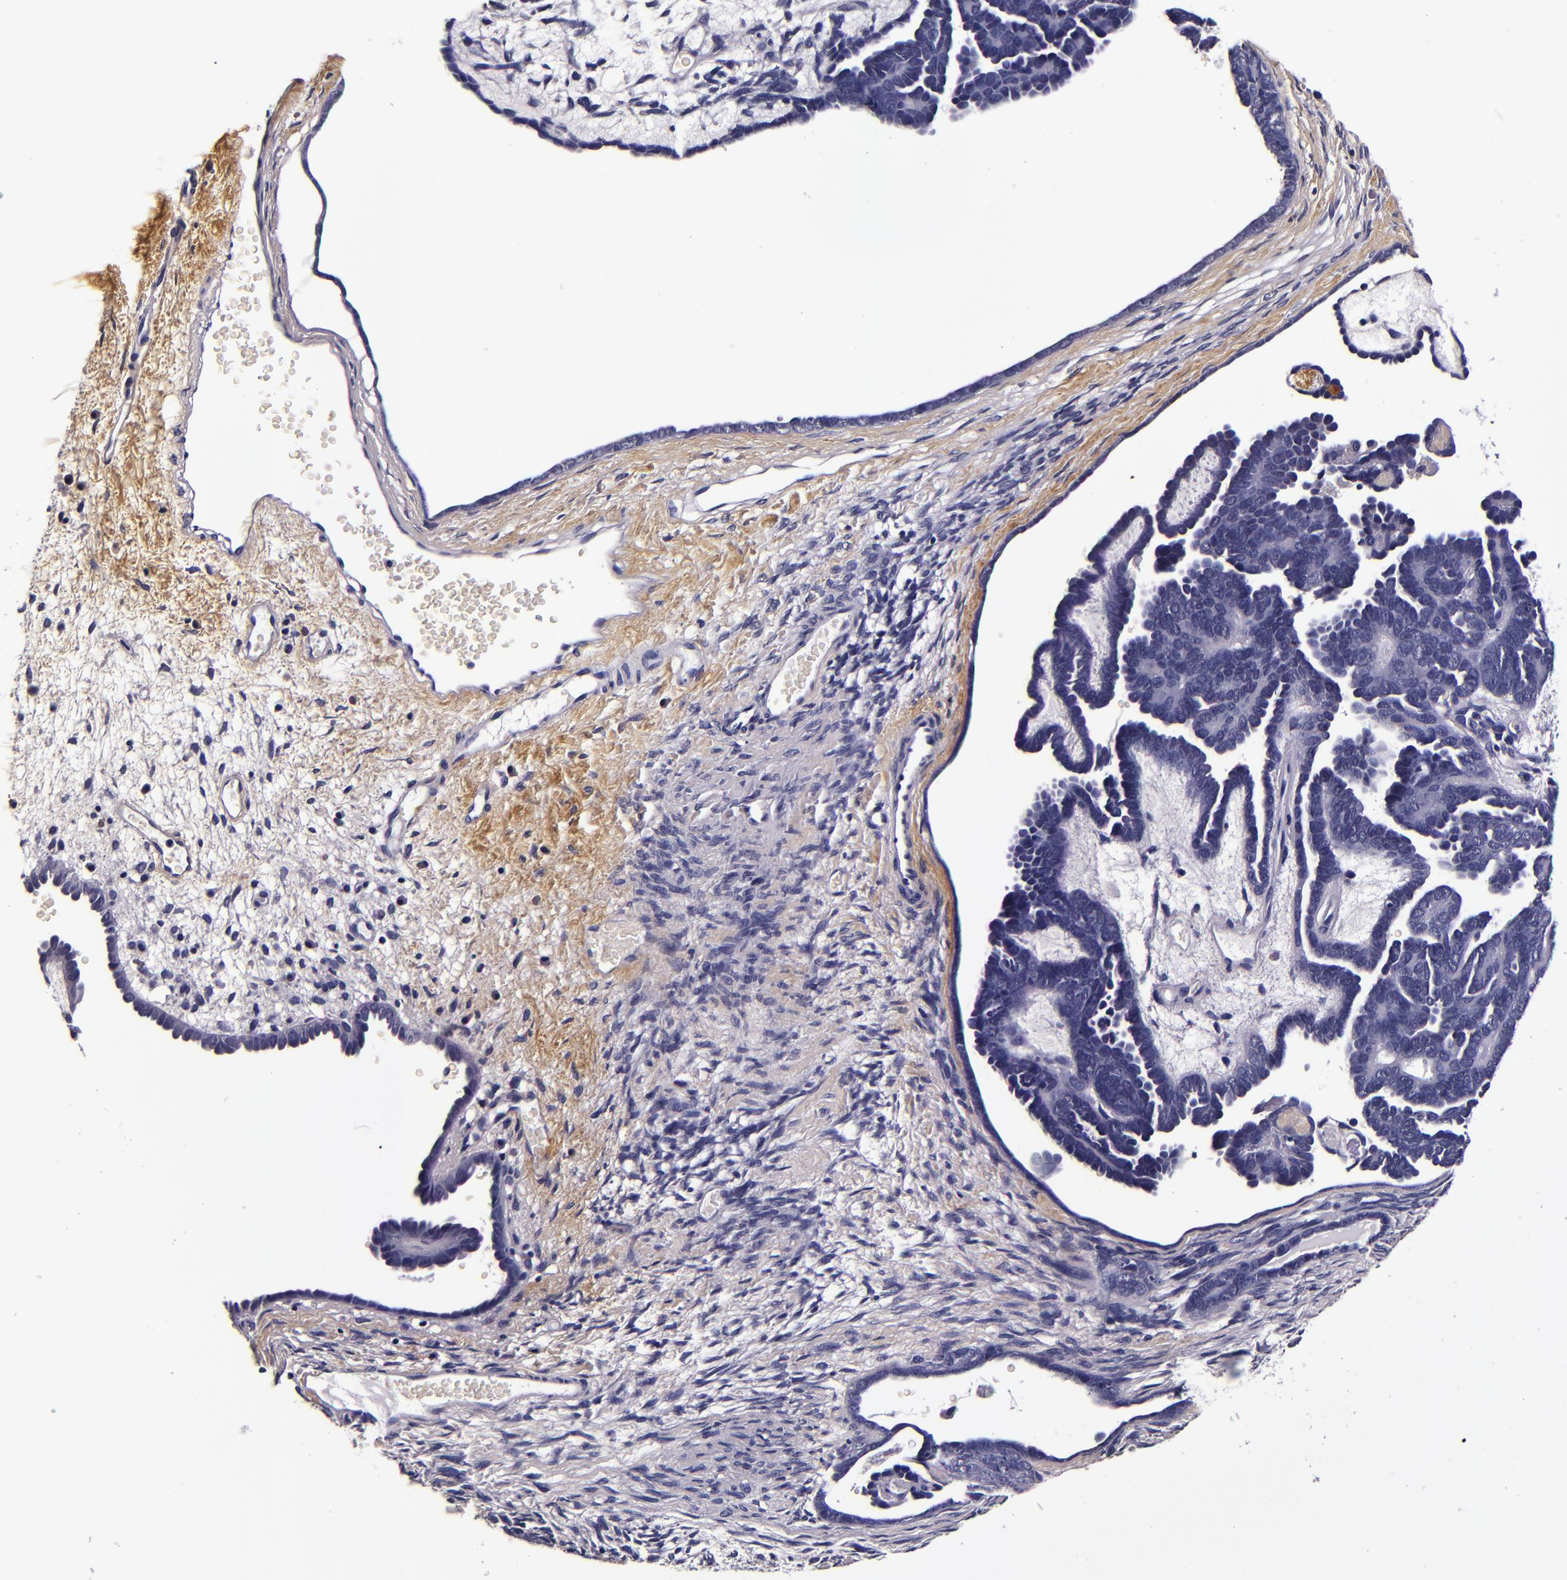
{"staining": {"intensity": "negative", "quantity": "none", "location": "none"}, "tissue": "endometrial cancer", "cell_type": "Tumor cells", "image_type": "cancer", "snomed": [{"axis": "morphology", "description": "Neoplasm, malignant, NOS"}, {"axis": "topography", "description": "Endometrium"}], "caption": "This is an IHC photomicrograph of human neoplasm (malignant) (endometrial). There is no staining in tumor cells.", "gene": "FBN1", "patient": {"sex": "female", "age": 74}}